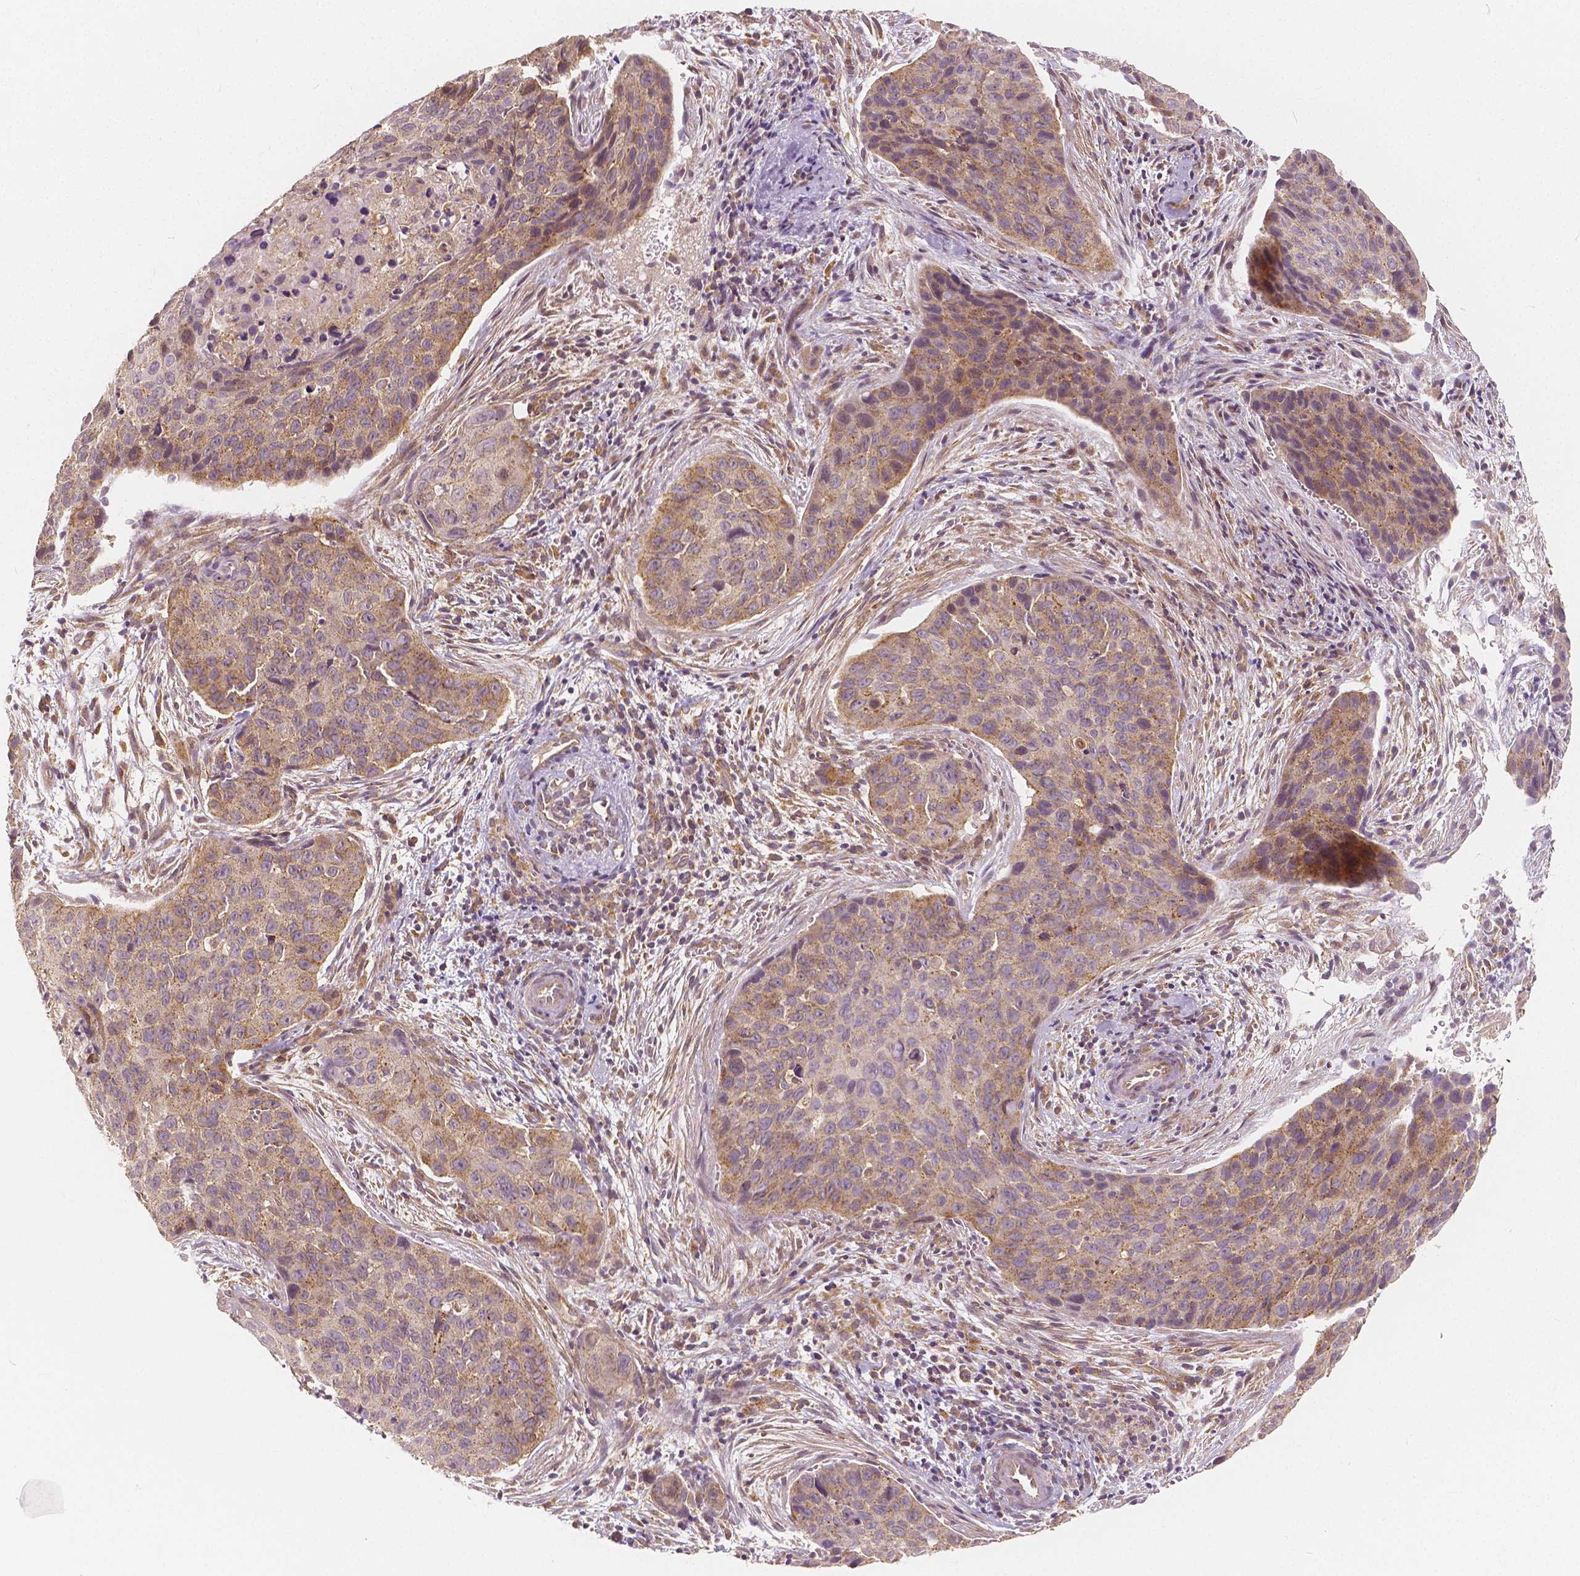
{"staining": {"intensity": "weak", "quantity": ">75%", "location": "cytoplasmic/membranous"}, "tissue": "cervical cancer", "cell_type": "Tumor cells", "image_type": "cancer", "snomed": [{"axis": "morphology", "description": "Squamous cell carcinoma, NOS"}, {"axis": "topography", "description": "Cervix"}], "caption": "A histopathology image of human cervical squamous cell carcinoma stained for a protein demonstrates weak cytoplasmic/membranous brown staining in tumor cells.", "gene": "SNX12", "patient": {"sex": "female", "age": 35}}